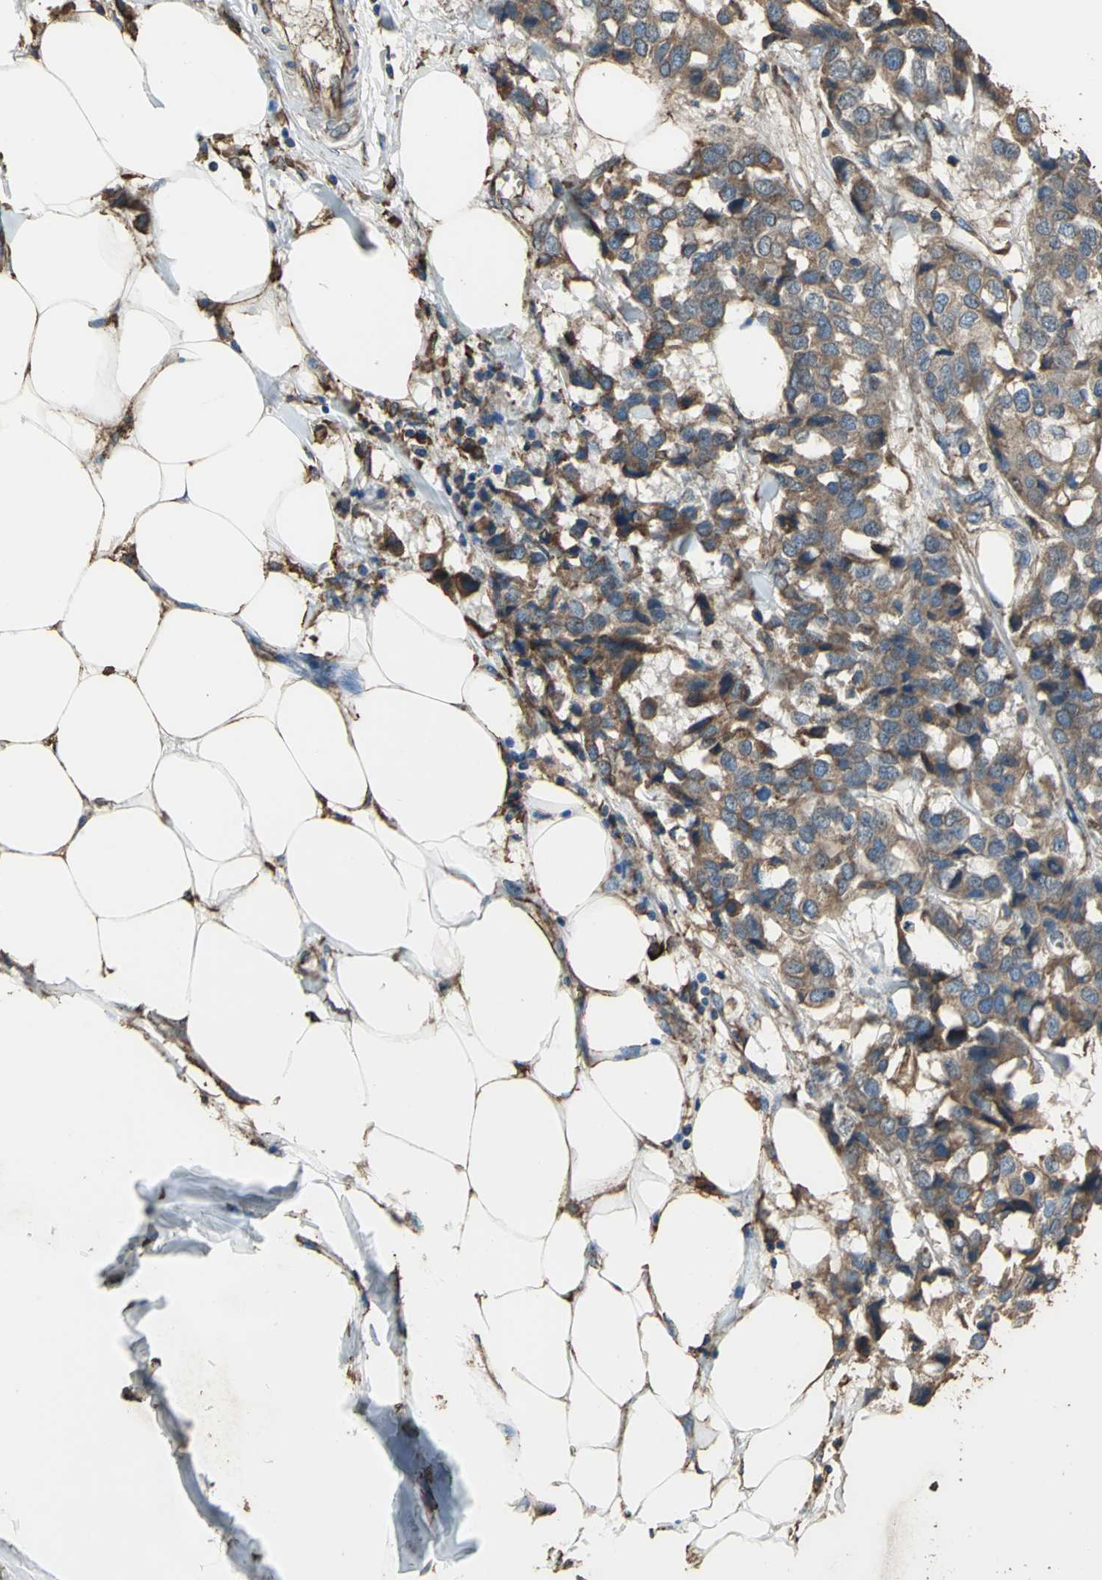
{"staining": {"intensity": "strong", "quantity": ">75%", "location": "cytoplasmic/membranous"}, "tissue": "breast cancer", "cell_type": "Tumor cells", "image_type": "cancer", "snomed": [{"axis": "morphology", "description": "Duct carcinoma"}, {"axis": "topography", "description": "Breast"}], "caption": "DAB immunohistochemical staining of breast invasive ductal carcinoma shows strong cytoplasmic/membranous protein staining in approximately >75% of tumor cells.", "gene": "GPANK1", "patient": {"sex": "female", "age": 80}}